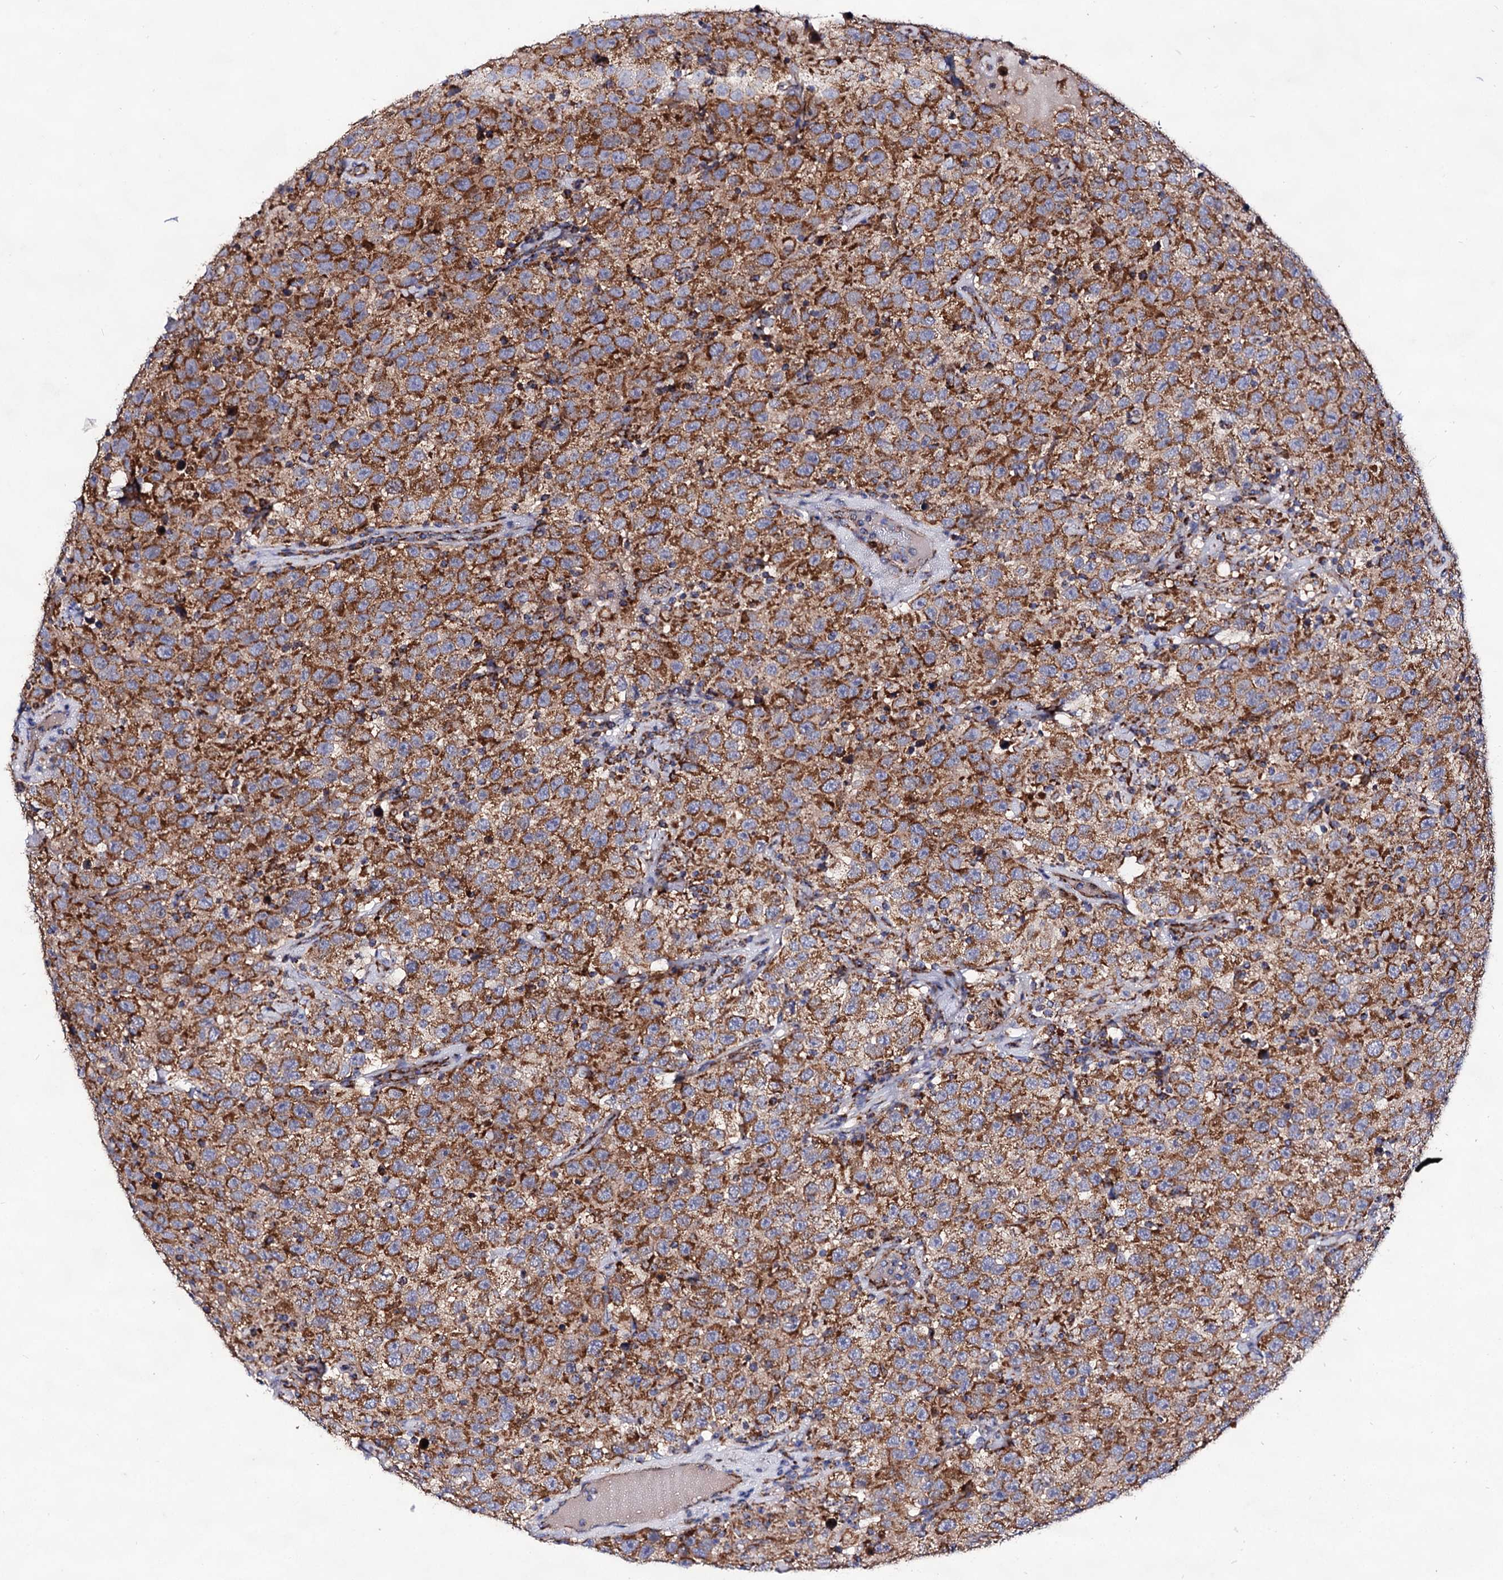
{"staining": {"intensity": "moderate", "quantity": ">75%", "location": "cytoplasmic/membranous"}, "tissue": "testis cancer", "cell_type": "Tumor cells", "image_type": "cancer", "snomed": [{"axis": "morphology", "description": "Seminoma, NOS"}, {"axis": "topography", "description": "Testis"}], "caption": "DAB immunohistochemical staining of human testis cancer displays moderate cytoplasmic/membranous protein positivity in approximately >75% of tumor cells.", "gene": "ACAD9", "patient": {"sex": "male", "age": 41}}